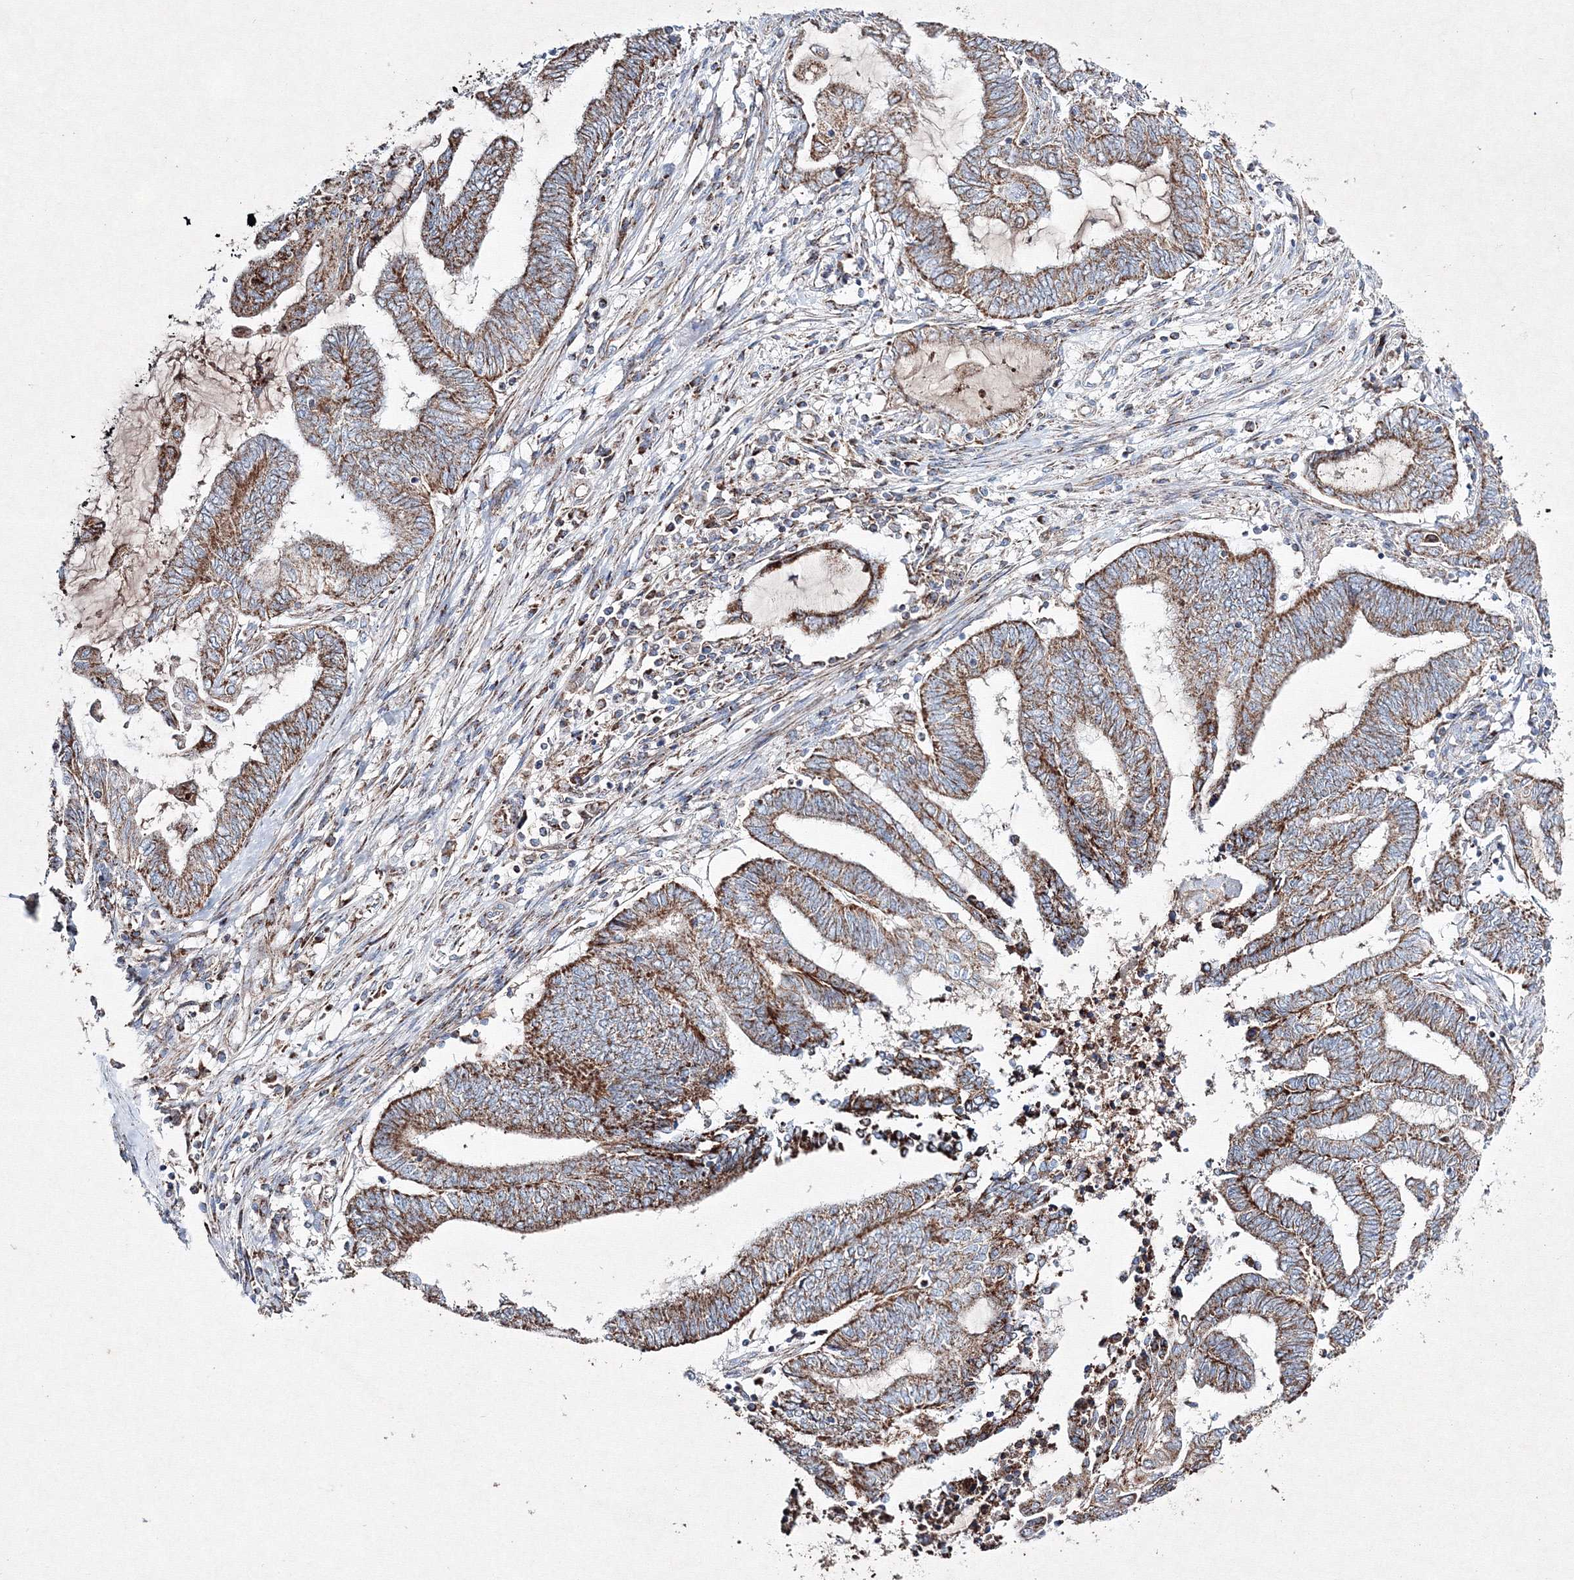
{"staining": {"intensity": "moderate", "quantity": ">75%", "location": "cytoplasmic/membranous"}, "tissue": "endometrial cancer", "cell_type": "Tumor cells", "image_type": "cancer", "snomed": [{"axis": "morphology", "description": "Adenocarcinoma, NOS"}, {"axis": "topography", "description": "Uterus"}, {"axis": "topography", "description": "Endometrium"}], "caption": "Human endometrial cancer stained for a protein (brown) reveals moderate cytoplasmic/membranous positive positivity in about >75% of tumor cells.", "gene": "IGSF9", "patient": {"sex": "female", "age": 70}}